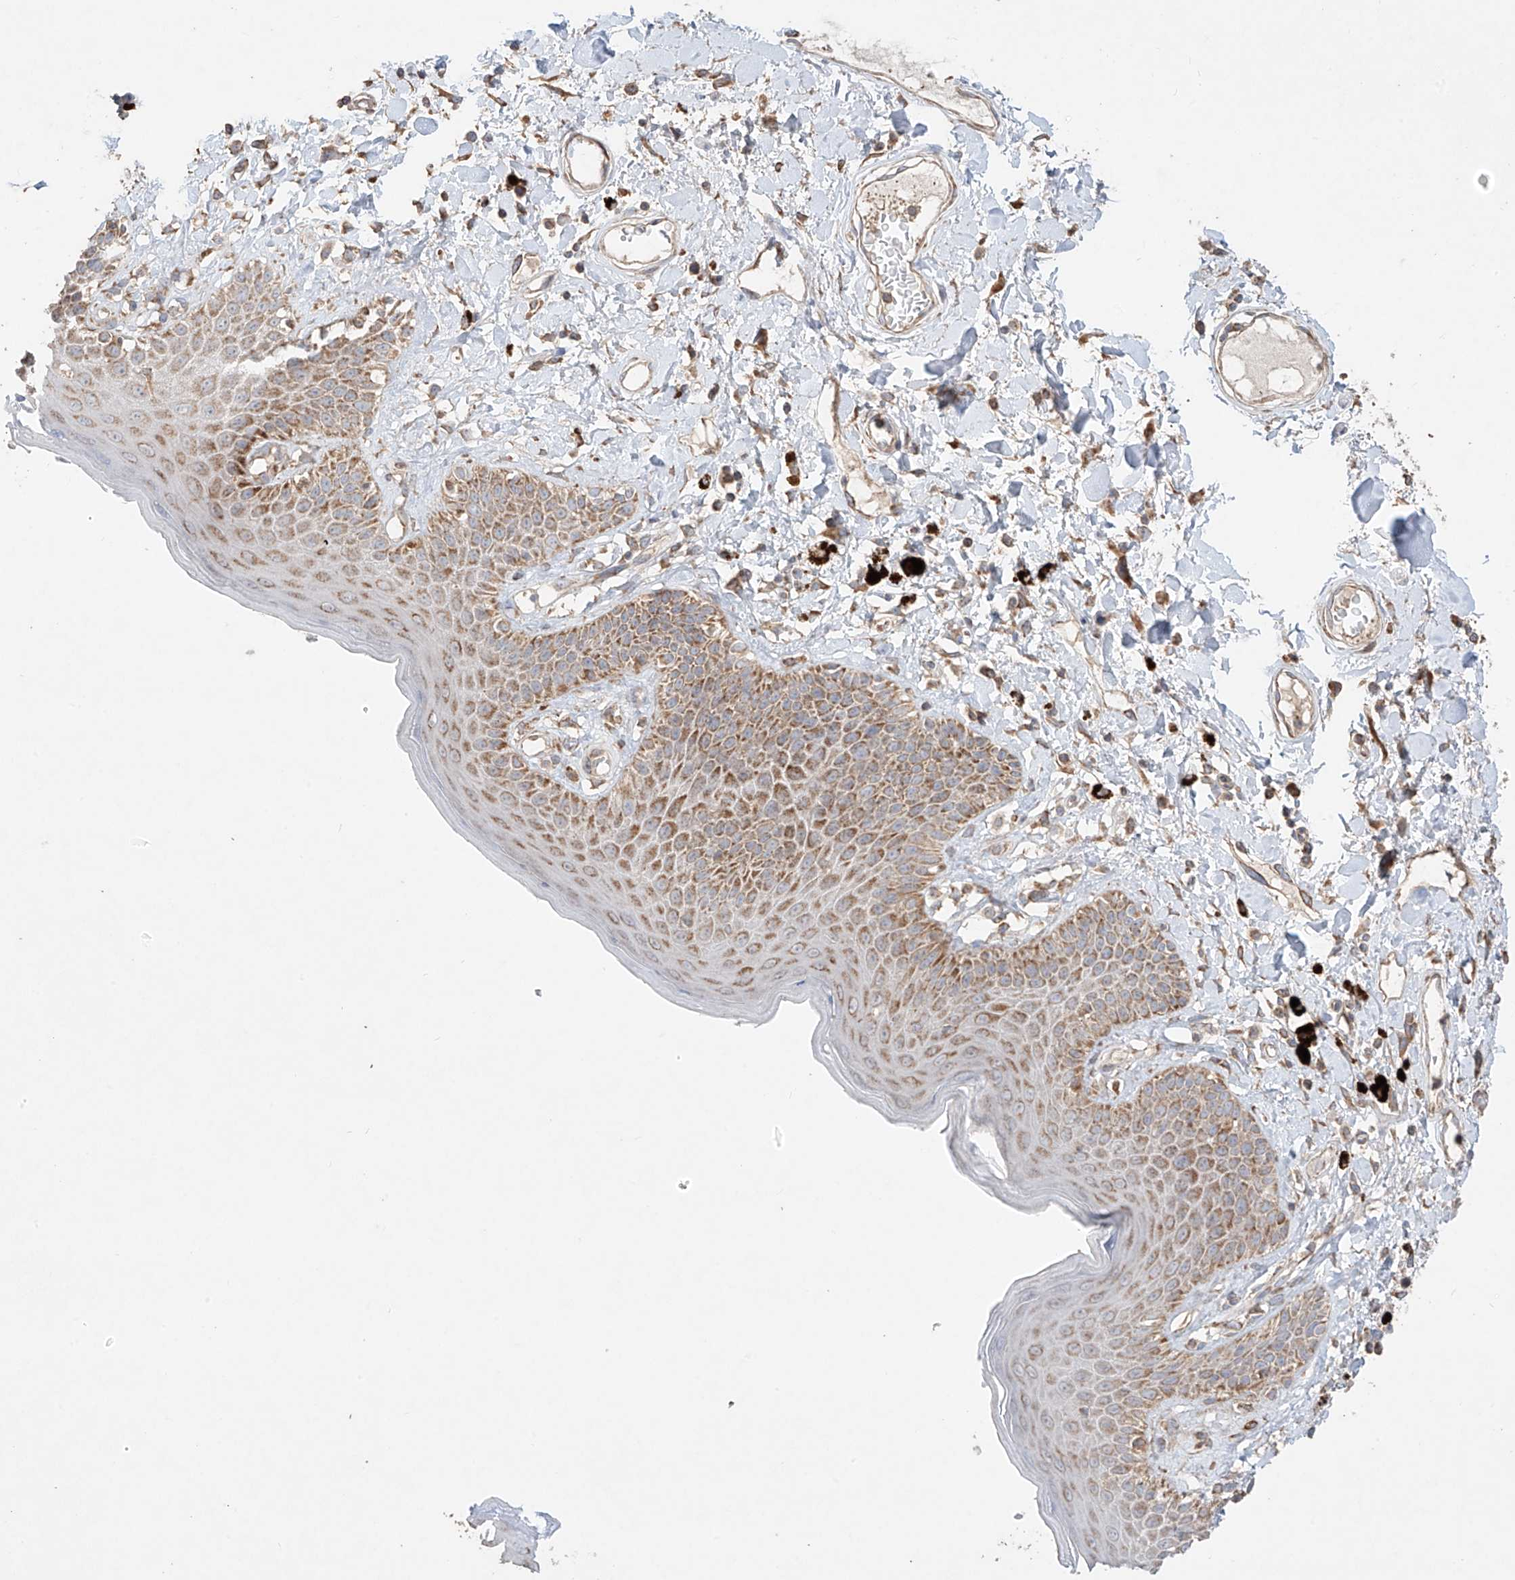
{"staining": {"intensity": "moderate", "quantity": ">75%", "location": "cytoplasmic/membranous"}, "tissue": "skin", "cell_type": "Epidermal cells", "image_type": "normal", "snomed": [{"axis": "morphology", "description": "Normal tissue, NOS"}, {"axis": "topography", "description": "Anal"}], "caption": "An immunohistochemistry (IHC) micrograph of normal tissue is shown. Protein staining in brown labels moderate cytoplasmic/membranous positivity in skin within epidermal cells. (IHC, brightfield microscopy, high magnification).", "gene": "COLGALT2", "patient": {"sex": "female", "age": 78}}